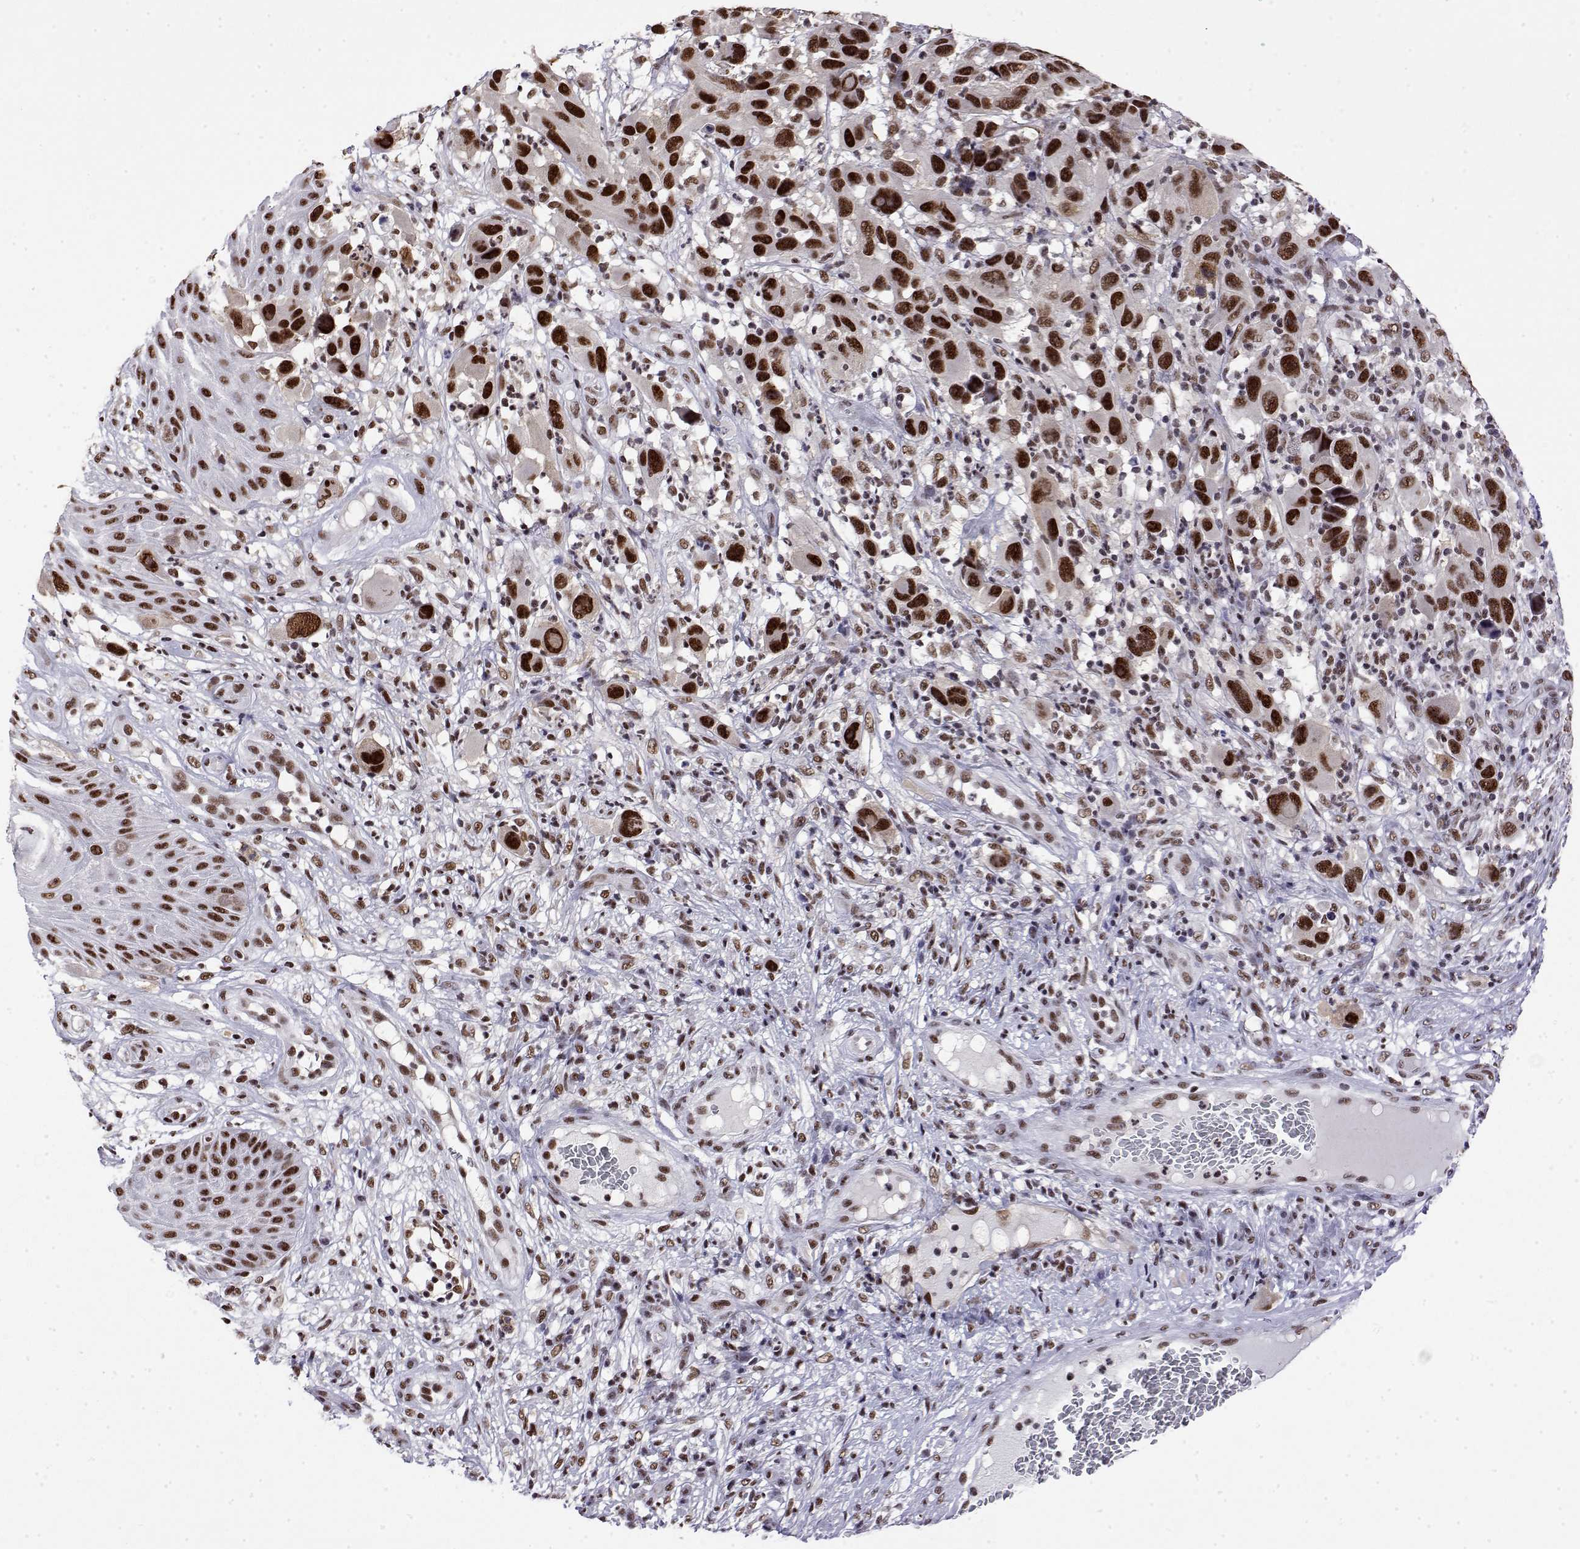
{"staining": {"intensity": "strong", "quantity": ">75%", "location": "nuclear"}, "tissue": "melanoma", "cell_type": "Tumor cells", "image_type": "cancer", "snomed": [{"axis": "morphology", "description": "Malignant melanoma, NOS"}, {"axis": "topography", "description": "Skin"}], "caption": "Protein staining by immunohistochemistry displays strong nuclear expression in approximately >75% of tumor cells in malignant melanoma.", "gene": "POLDIP3", "patient": {"sex": "male", "age": 53}}